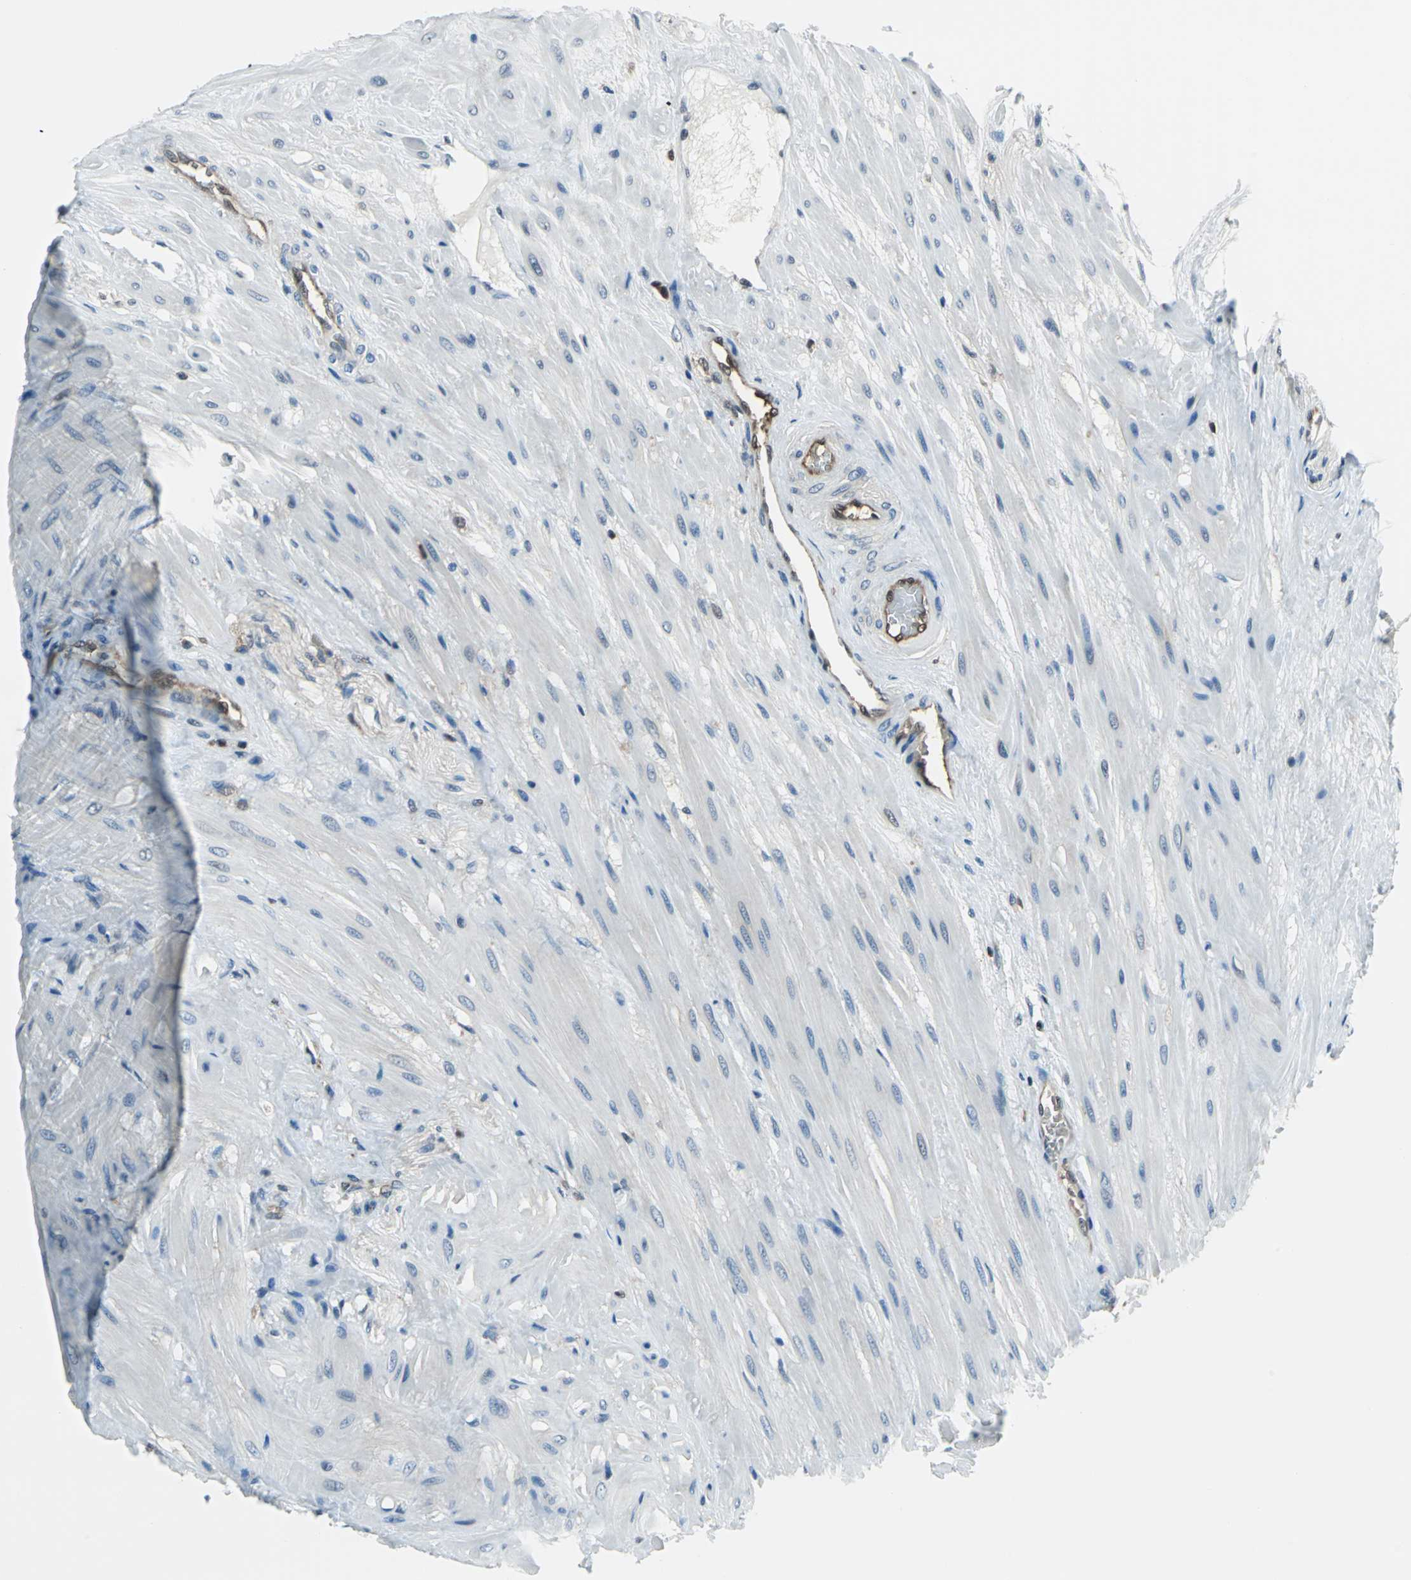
{"staining": {"intensity": "moderate", "quantity": ">75%", "location": "cytoplasmic/membranous,nuclear"}, "tissue": "seminal vesicle", "cell_type": "Glandular cells", "image_type": "normal", "snomed": [{"axis": "morphology", "description": "Normal tissue, NOS"}, {"axis": "topography", "description": "Seminal veicle"}], "caption": "Protein analysis of unremarkable seminal vesicle displays moderate cytoplasmic/membranous,nuclear positivity in approximately >75% of glandular cells.", "gene": "PSME1", "patient": {"sex": "male", "age": 46}}